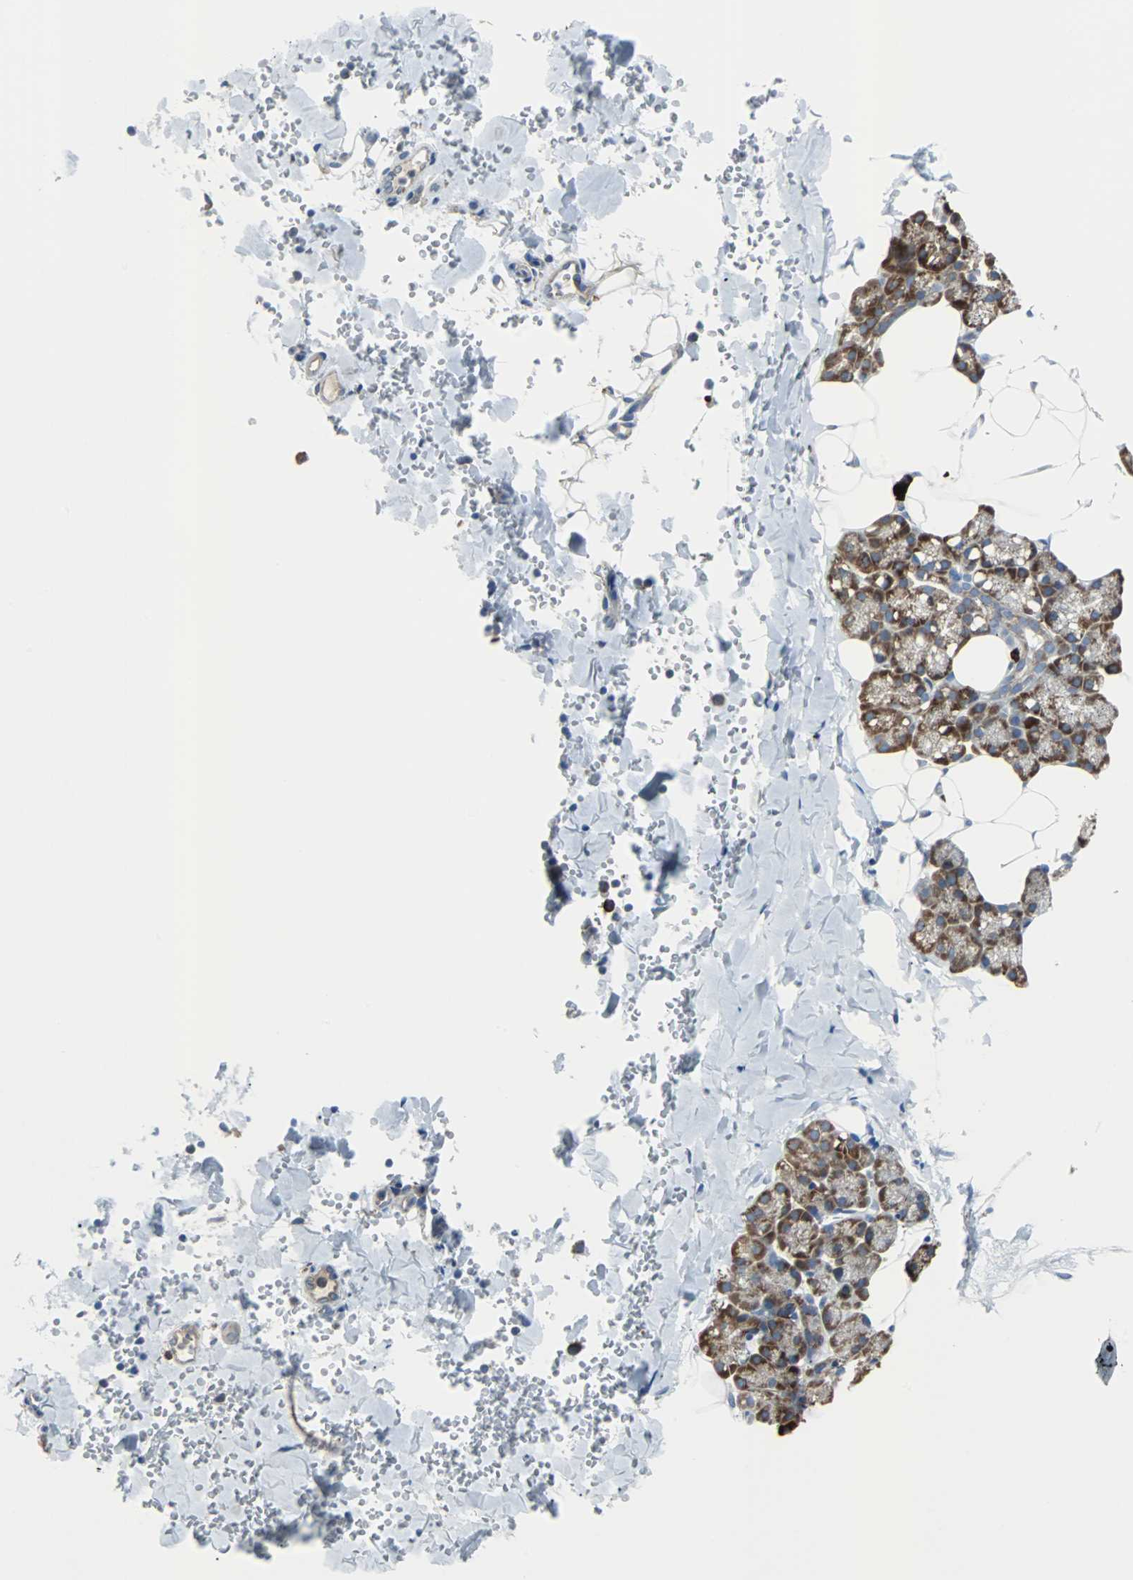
{"staining": {"intensity": "moderate", "quantity": "25%-75%", "location": "cytoplasmic/membranous"}, "tissue": "salivary gland", "cell_type": "Glandular cells", "image_type": "normal", "snomed": [{"axis": "morphology", "description": "Normal tissue, NOS"}, {"axis": "topography", "description": "Lymph node"}, {"axis": "topography", "description": "Salivary gland"}], "caption": "Immunohistochemistry (DAB) staining of benign salivary gland reveals moderate cytoplasmic/membranous protein positivity in about 25%-75% of glandular cells.", "gene": "PDIA4", "patient": {"sex": "male", "age": 8}}